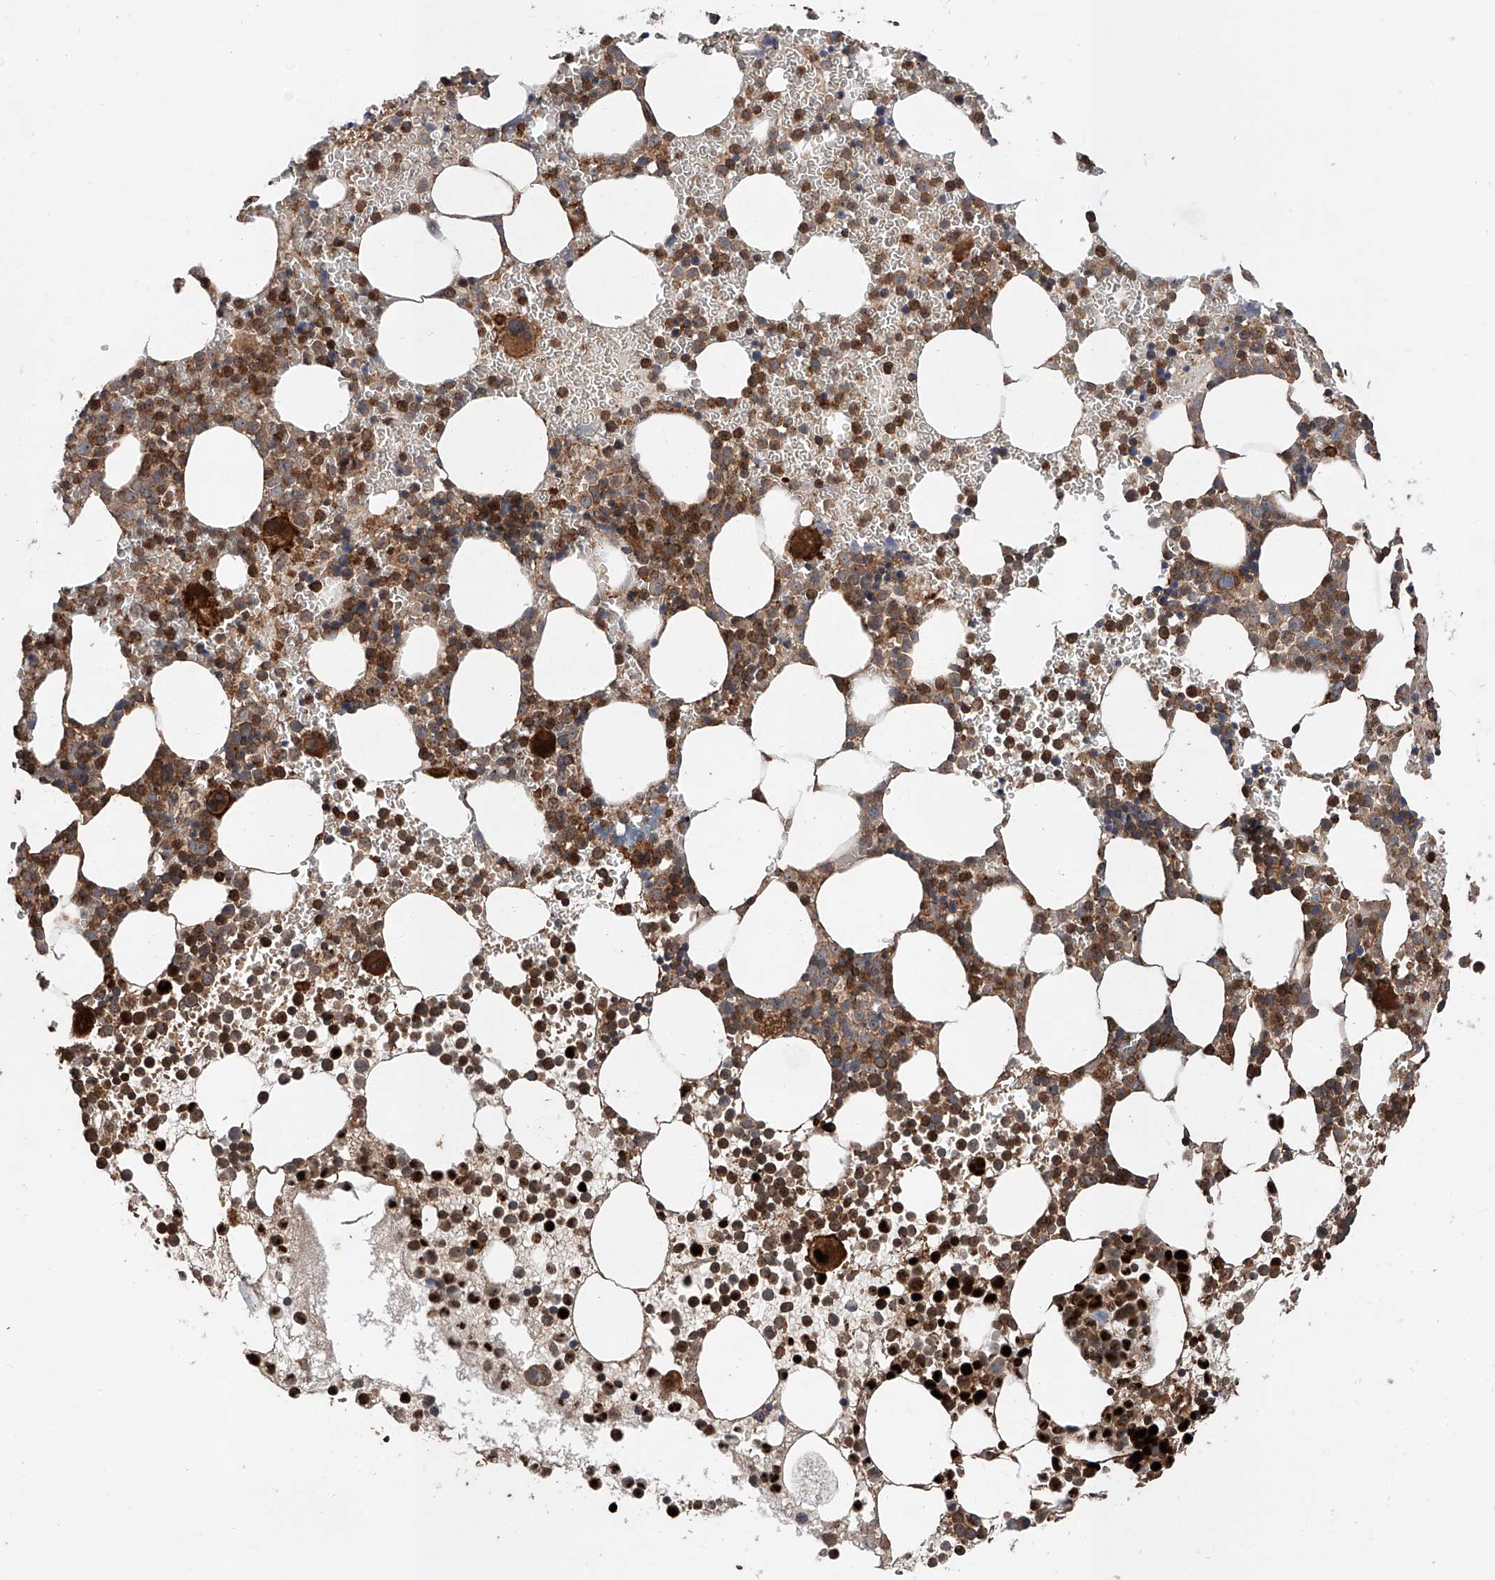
{"staining": {"intensity": "strong", "quantity": ">75%", "location": "cytoplasmic/membranous"}, "tissue": "bone marrow", "cell_type": "Hematopoietic cells", "image_type": "normal", "snomed": [{"axis": "morphology", "description": "Normal tissue, NOS"}, {"axis": "topography", "description": "Bone marrow"}], "caption": "Normal bone marrow was stained to show a protein in brown. There is high levels of strong cytoplasmic/membranous positivity in about >75% of hematopoietic cells.", "gene": "PISD", "patient": {"sex": "female", "age": 78}}